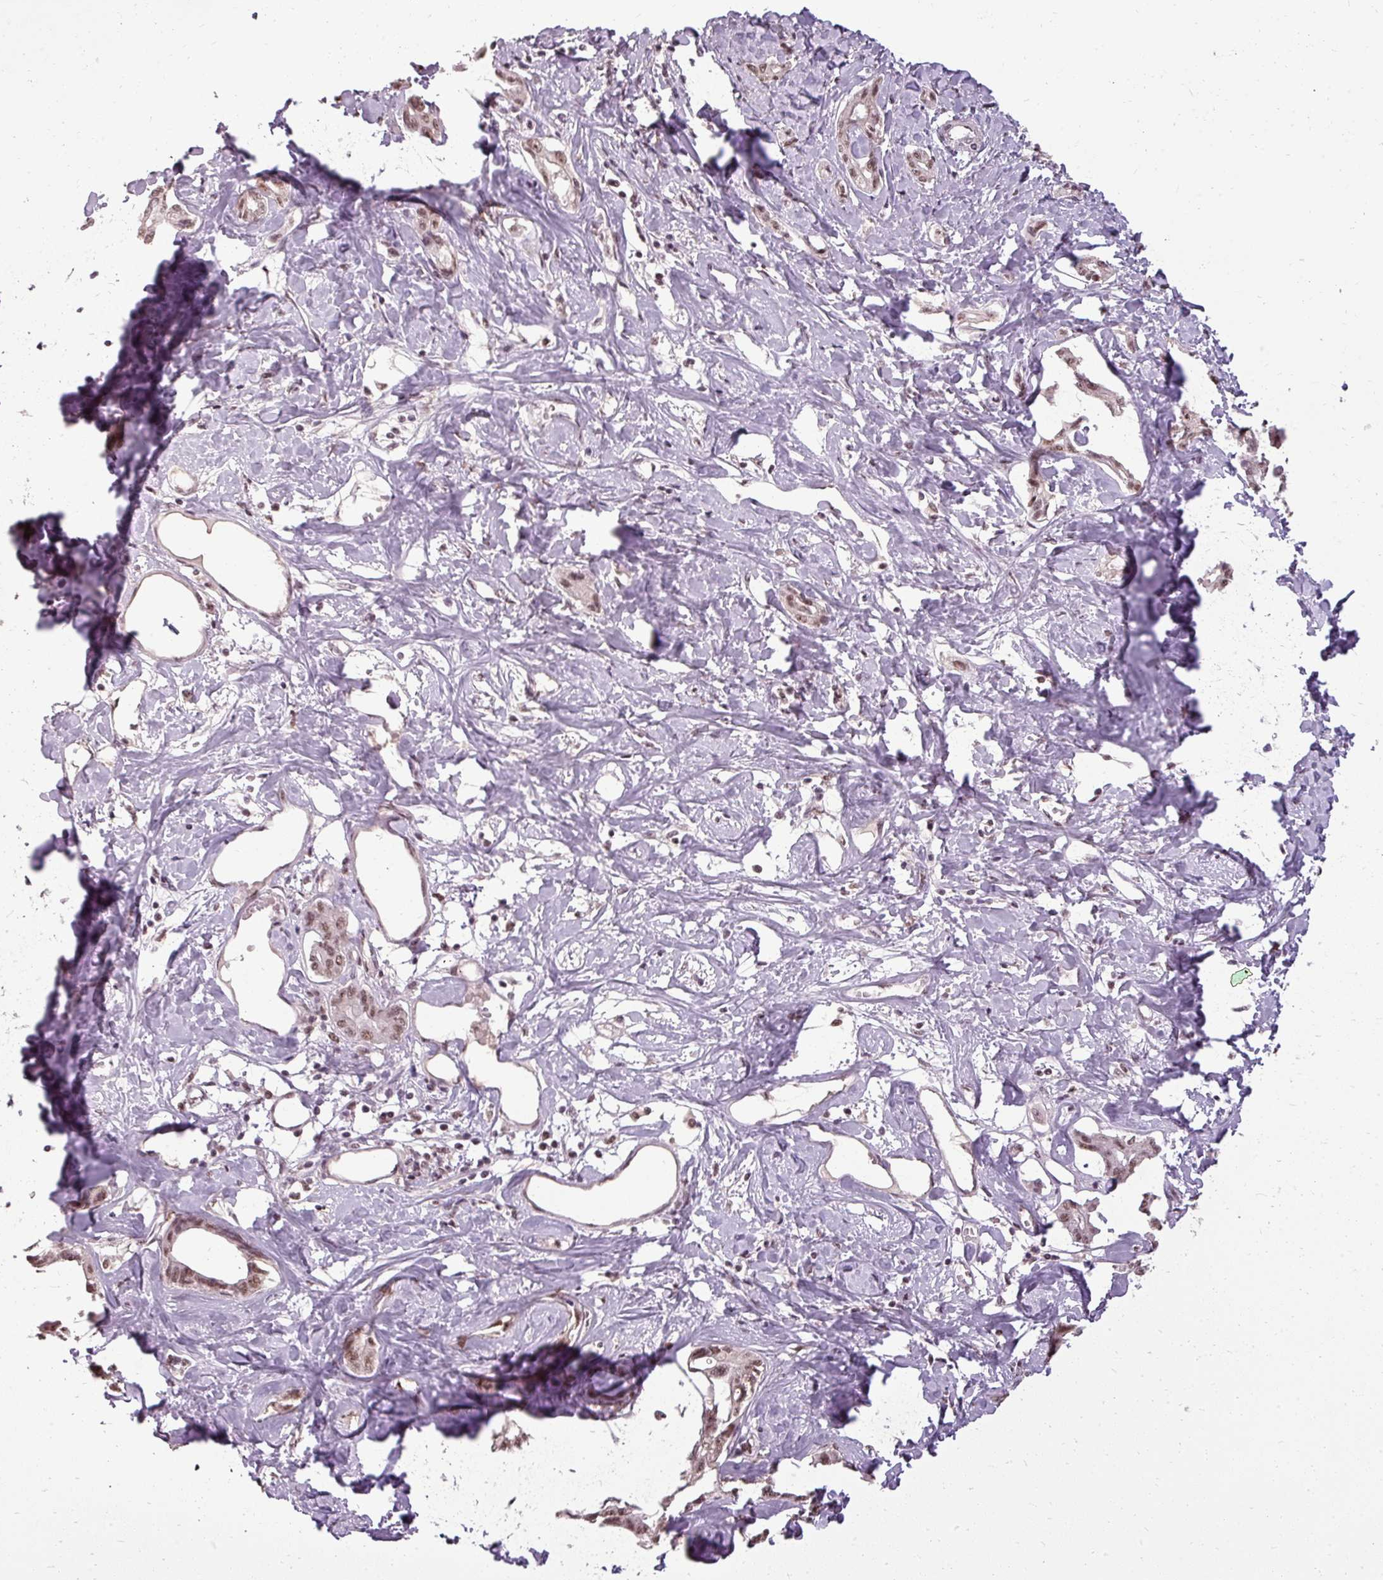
{"staining": {"intensity": "moderate", "quantity": ">75%", "location": "nuclear"}, "tissue": "liver cancer", "cell_type": "Tumor cells", "image_type": "cancer", "snomed": [{"axis": "morphology", "description": "Cholangiocarcinoma"}, {"axis": "topography", "description": "Liver"}], "caption": "Protein expression by immunohistochemistry shows moderate nuclear expression in approximately >75% of tumor cells in liver cancer (cholangiocarcinoma). (DAB IHC, brown staining for protein, blue staining for nuclei).", "gene": "BCAS3", "patient": {"sex": "male", "age": 59}}